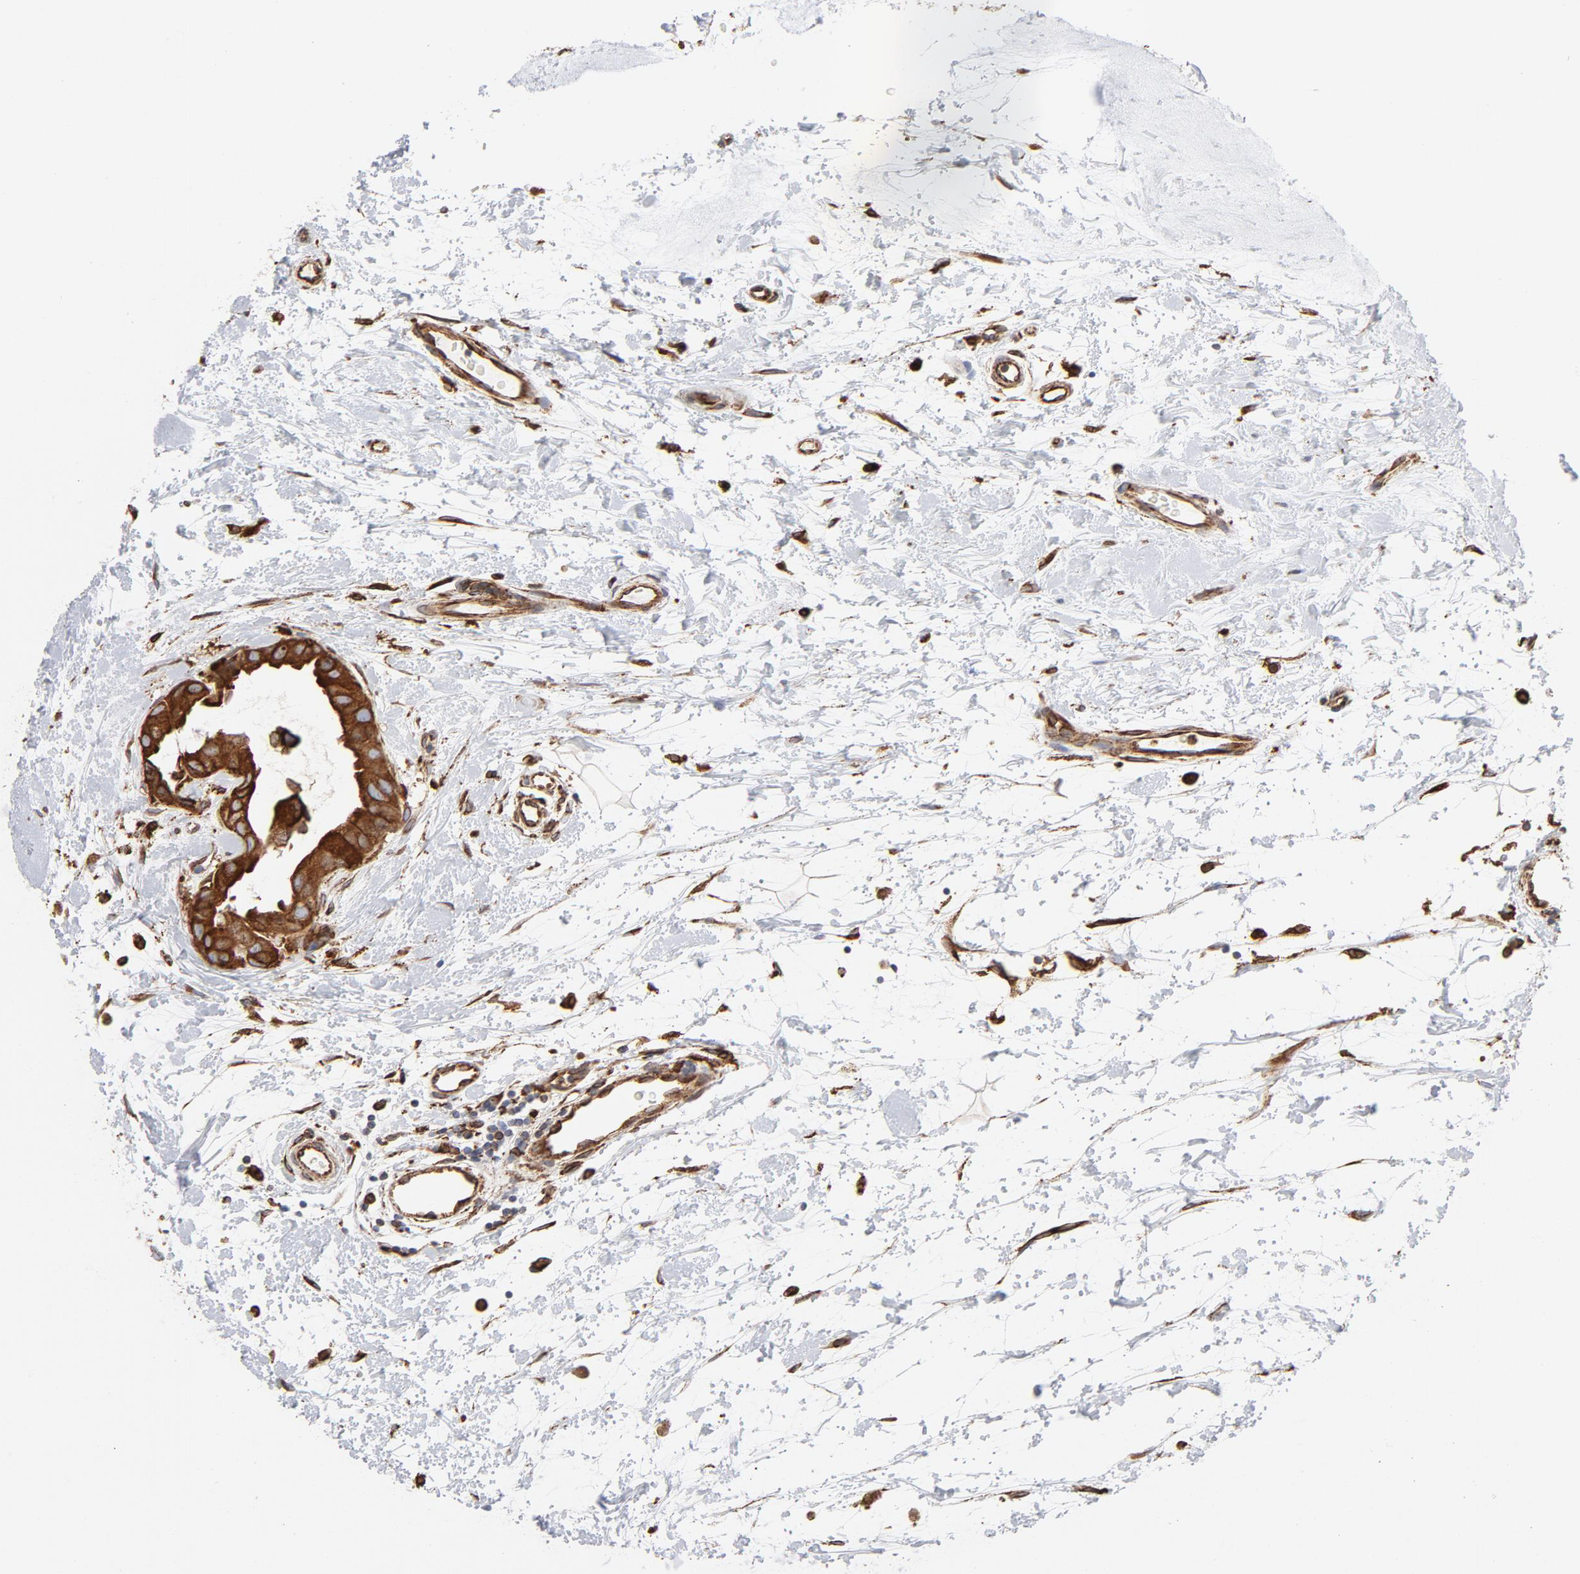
{"staining": {"intensity": "strong", "quantity": ">75%", "location": "cytoplasmic/membranous"}, "tissue": "breast cancer", "cell_type": "Tumor cells", "image_type": "cancer", "snomed": [{"axis": "morphology", "description": "Duct carcinoma"}, {"axis": "topography", "description": "Breast"}], "caption": "Tumor cells show high levels of strong cytoplasmic/membranous positivity in about >75% of cells in human breast cancer. (Stains: DAB (3,3'-diaminobenzidine) in brown, nuclei in blue, Microscopy: brightfield microscopy at high magnification).", "gene": "CANX", "patient": {"sex": "female", "age": 40}}